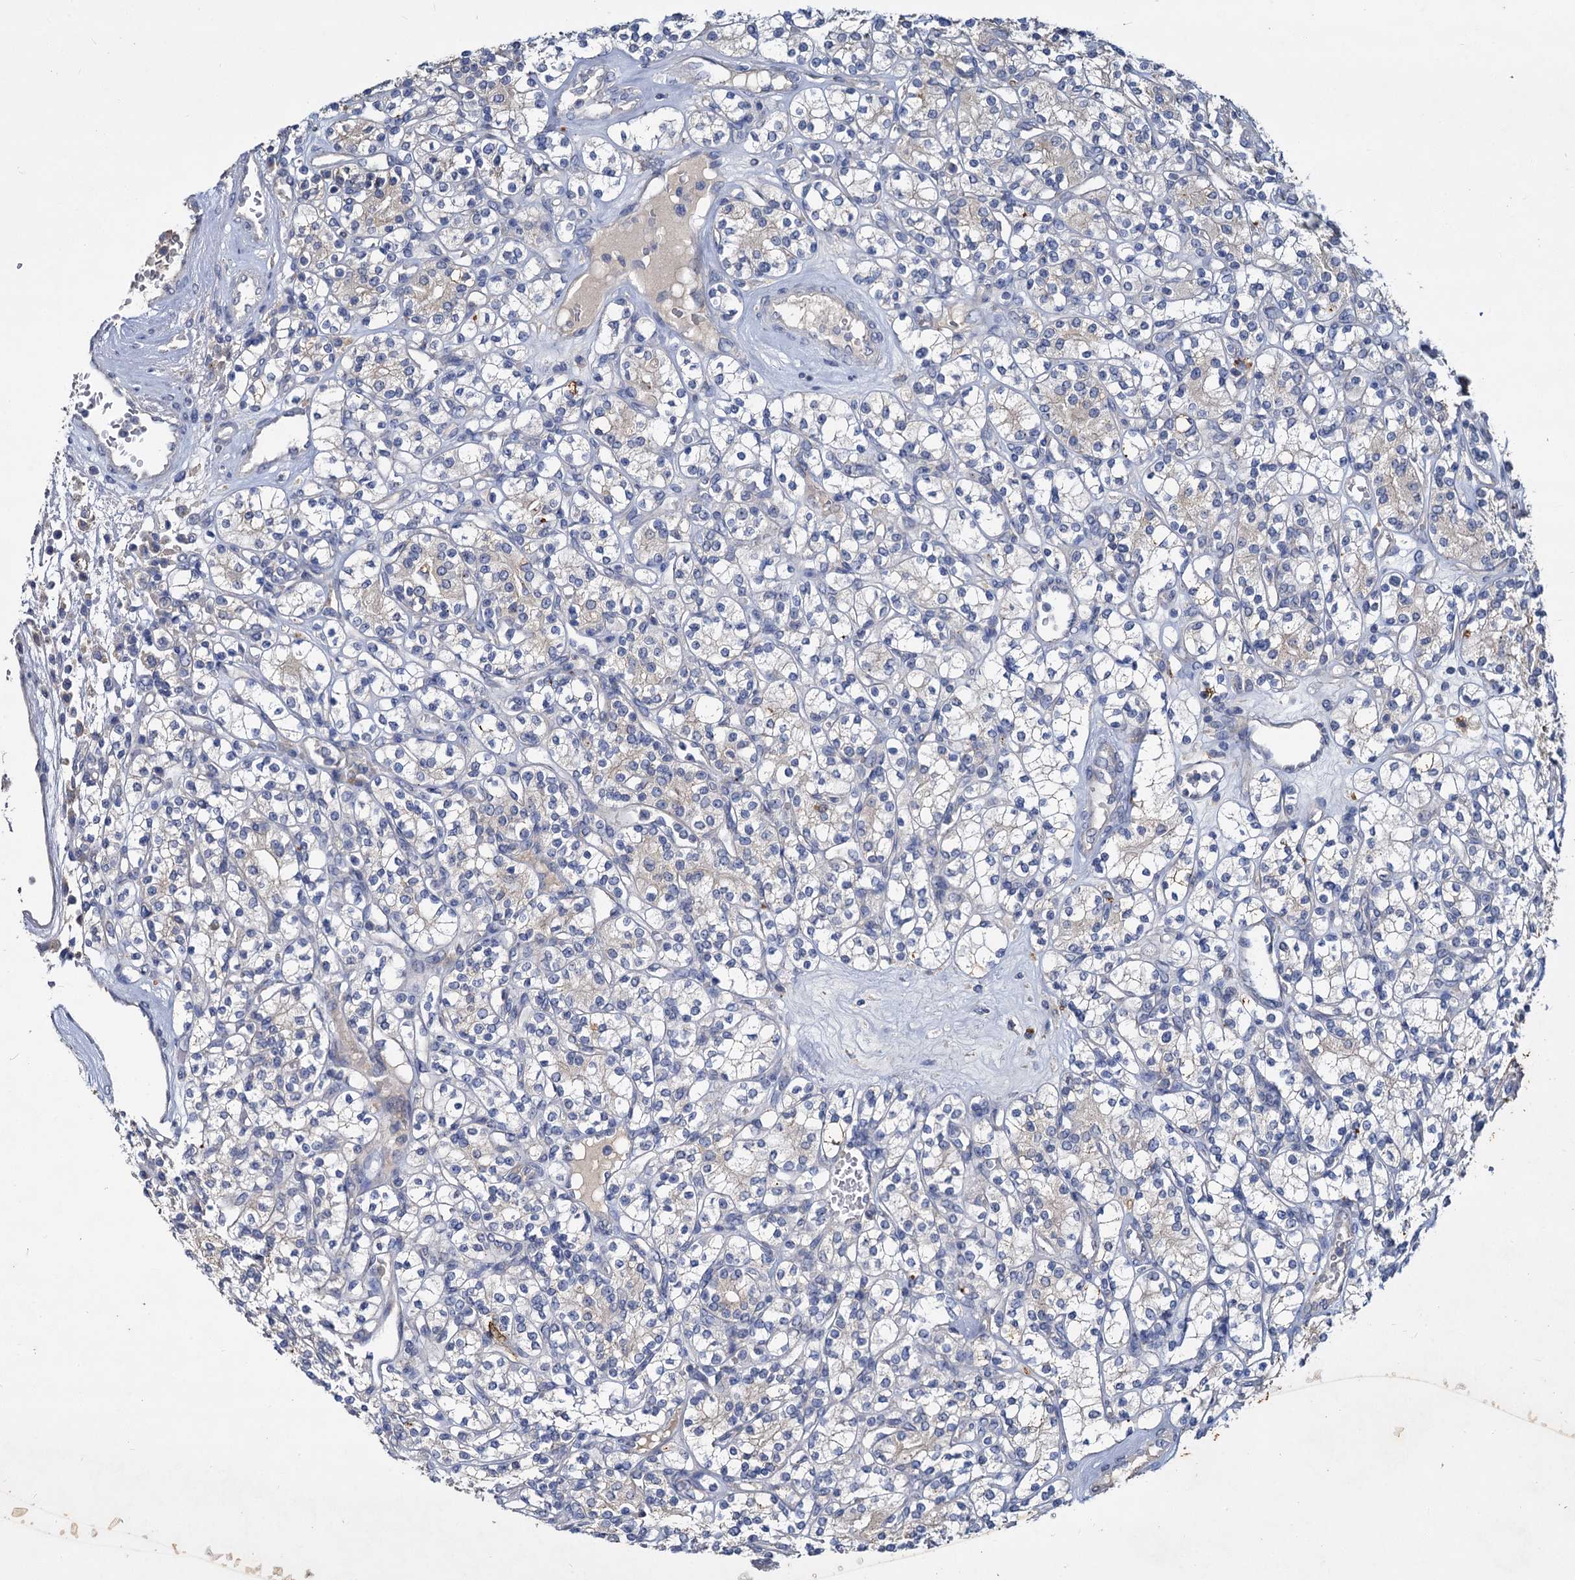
{"staining": {"intensity": "negative", "quantity": "none", "location": "none"}, "tissue": "renal cancer", "cell_type": "Tumor cells", "image_type": "cancer", "snomed": [{"axis": "morphology", "description": "Adenocarcinoma, NOS"}, {"axis": "topography", "description": "Kidney"}], "caption": "IHC of renal cancer displays no staining in tumor cells. (DAB (3,3'-diaminobenzidine) immunohistochemistry, high magnification).", "gene": "ATP9A", "patient": {"sex": "male", "age": 77}}